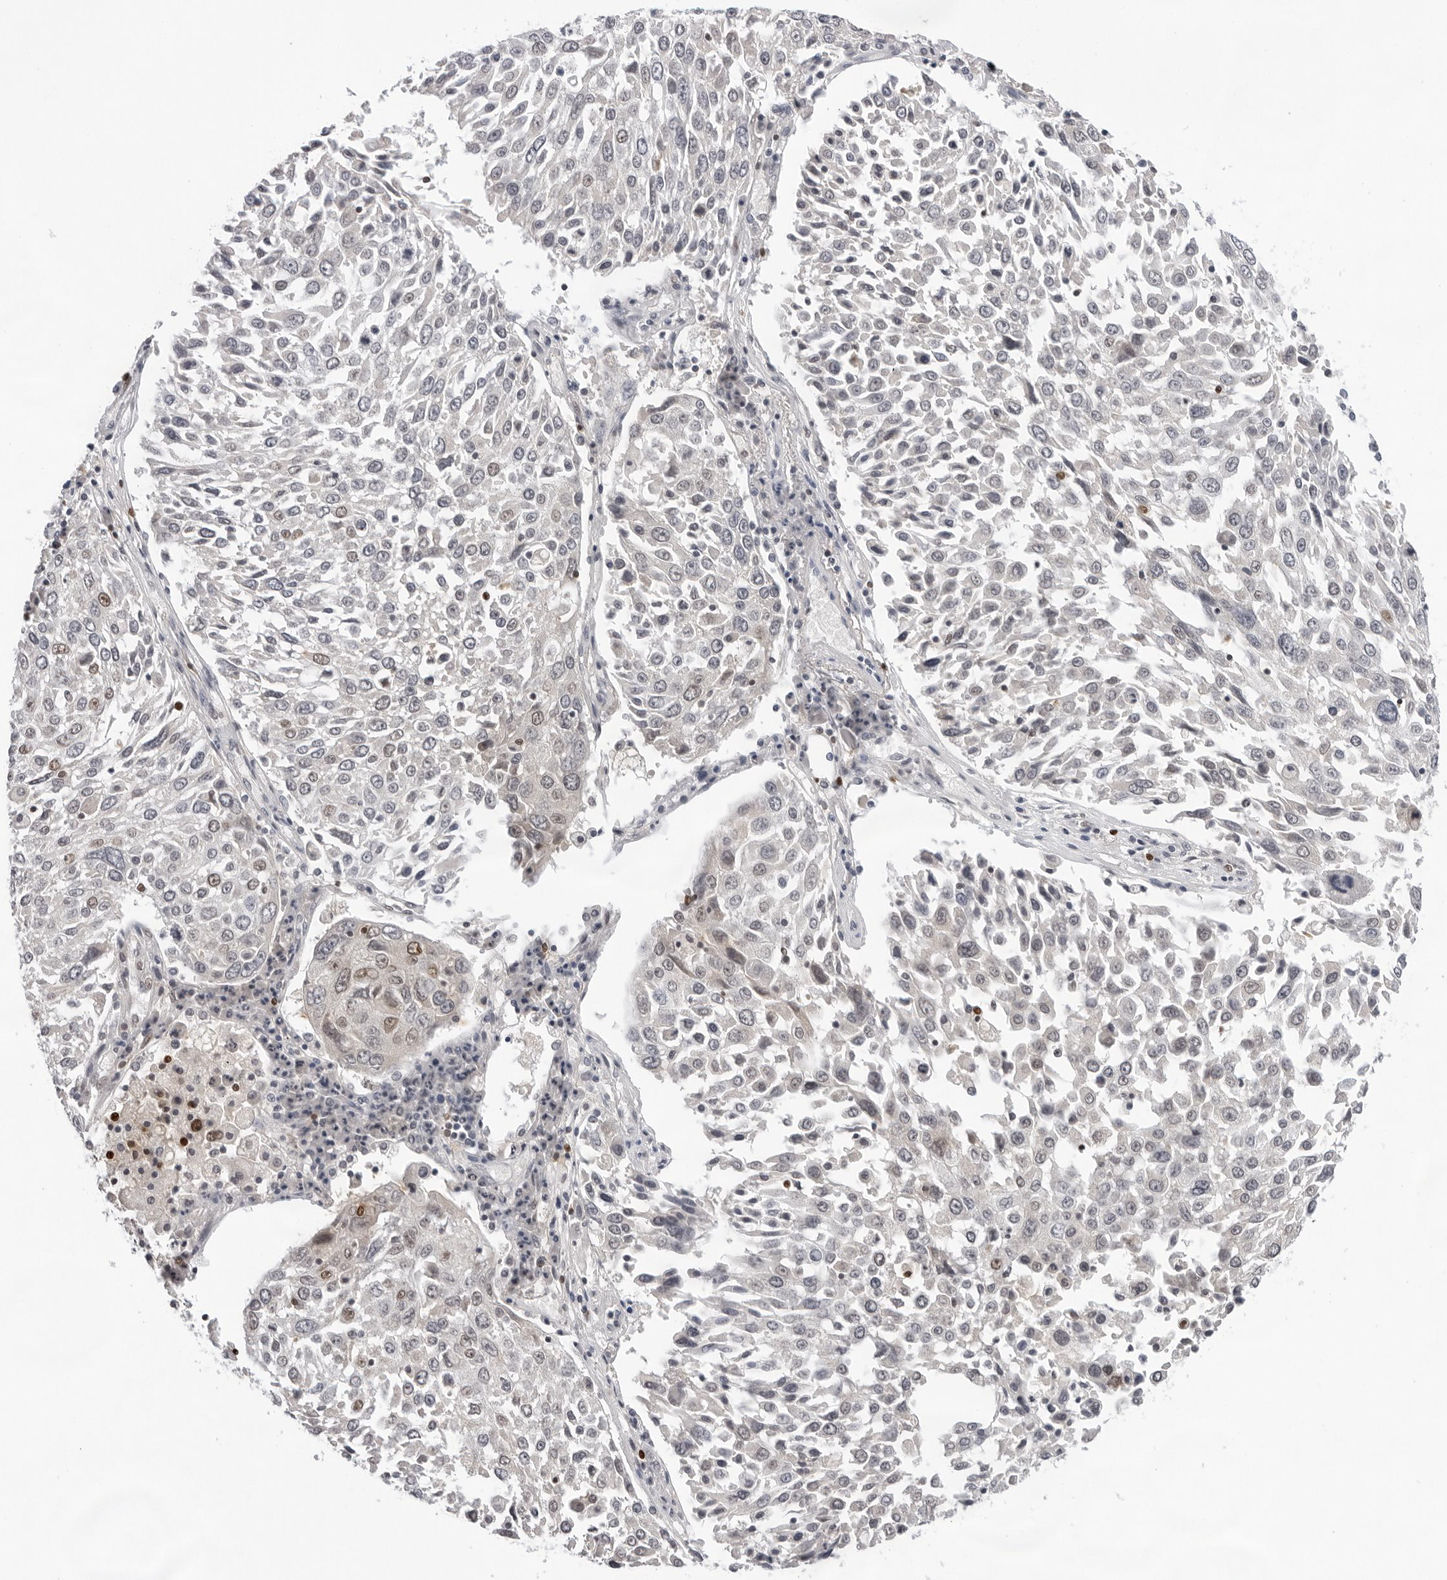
{"staining": {"intensity": "weak", "quantity": "<25%", "location": "nuclear"}, "tissue": "lung cancer", "cell_type": "Tumor cells", "image_type": "cancer", "snomed": [{"axis": "morphology", "description": "Squamous cell carcinoma, NOS"}, {"axis": "topography", "description": "Lung"}], "caption": "Protein analysis of squamous cell carcinoma (lung) reveals no significant expression in tumor cells. (DAB (3,3'-diaminobenzidine) immunohistochemistry (IHC) visualized using brightfield microscopy, high magnification).", "gene": "OGG1", "patient": {"sex": "male", "age": 65}}